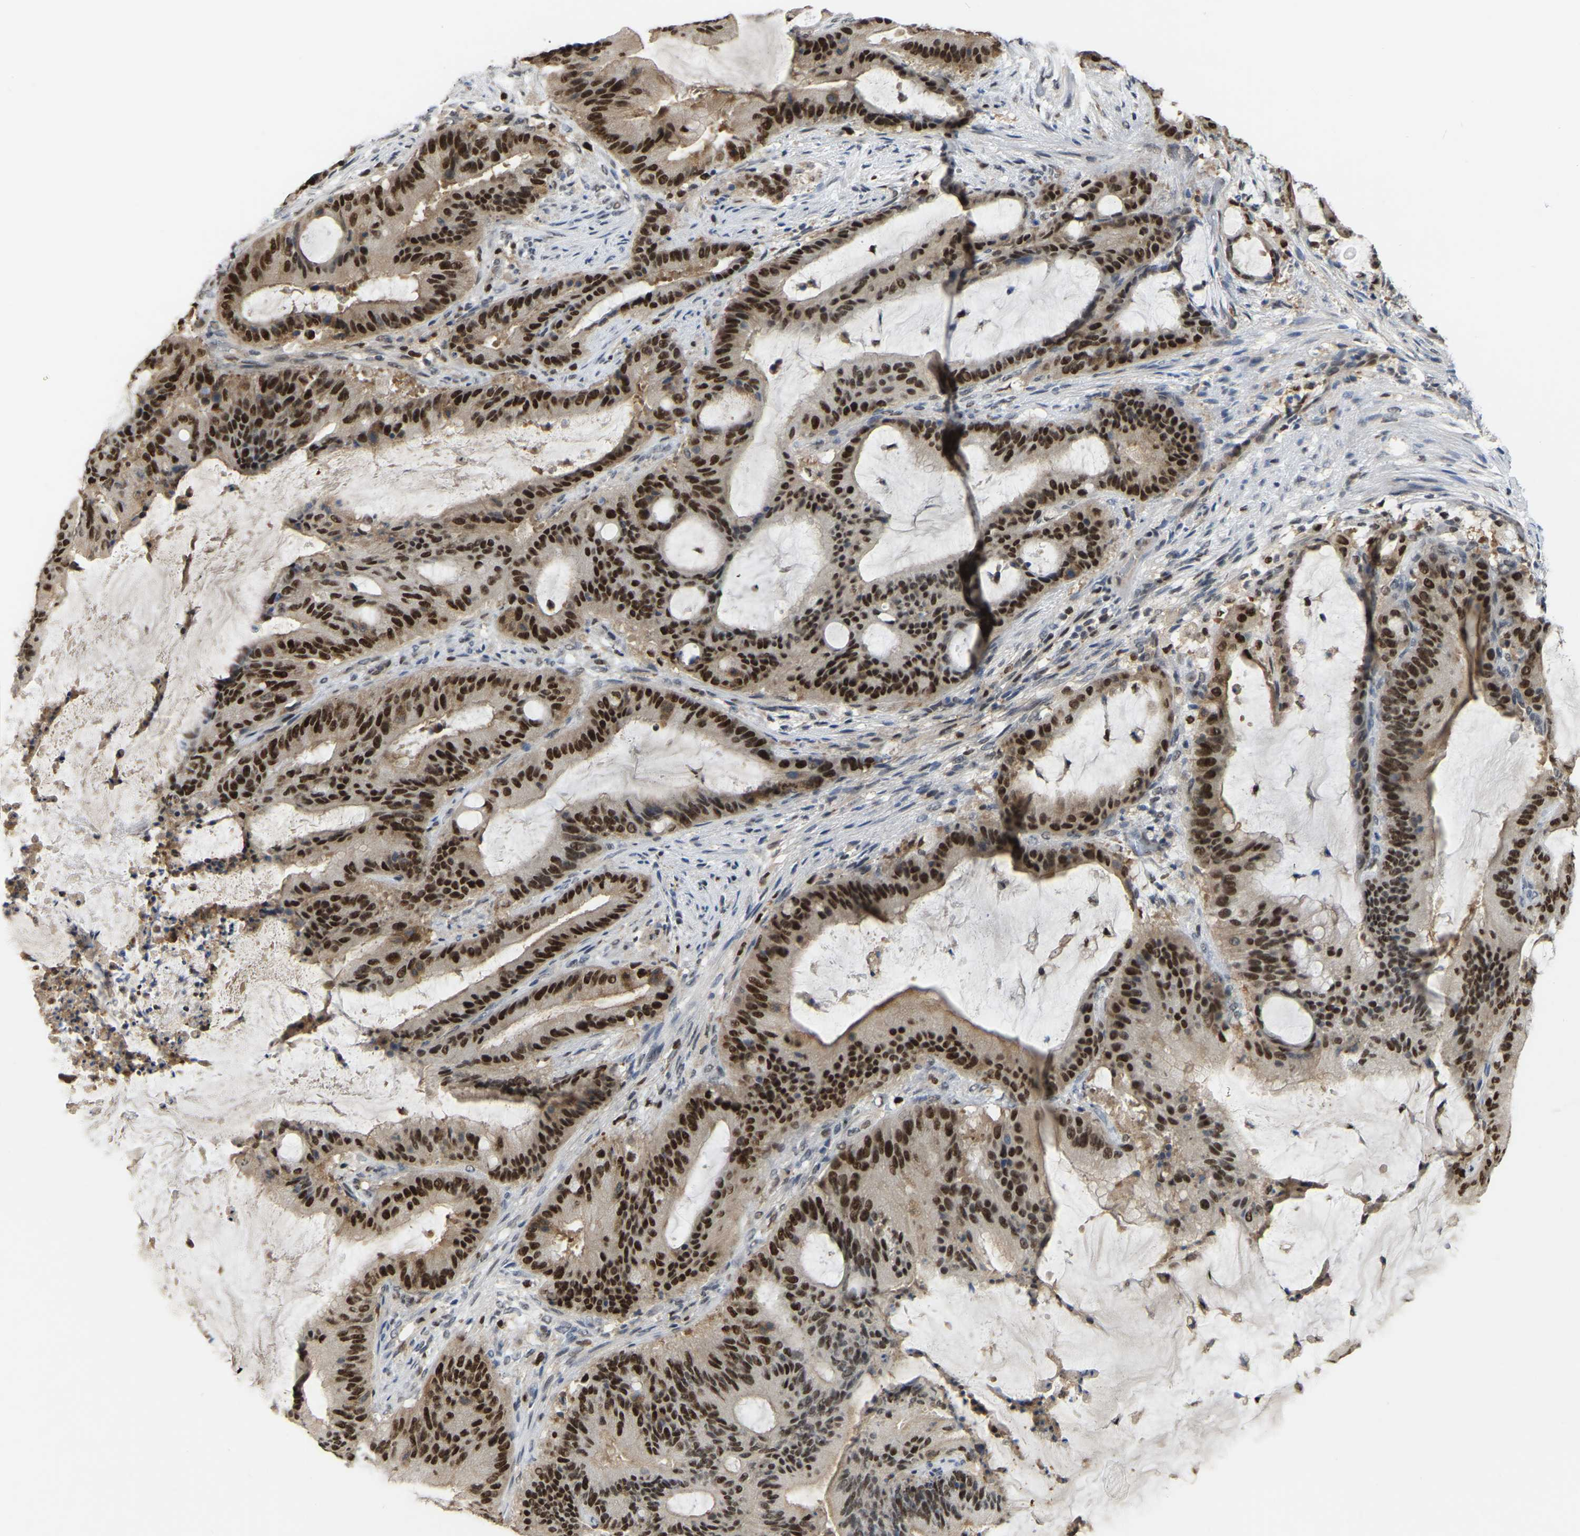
{"staining": {"intensity": "strong", "quantity": ">75%", "location": "nuclear"}, "tissue": "liver cancer", "cell_type": "Tumor cells", "image_type": "cancer", "snomed": [{"axis": "morphology", "description": "Normal tissue, NOS"}, {"axis": "morphology", "description": "Cholangiocarcinoma"}, {"axis": "topography", "description": "Liver"}, {"axis": "topography", "description": "Peripheral nerve tissue"}], "caption": "Human liver cholangiocarcinoma stained for a protein (brown) exhibits strong nuclear positive positivity in approximately >75% of tumor cells.", "gene": "KLRG2", "patient": {"sex": "female", "age": 73}}